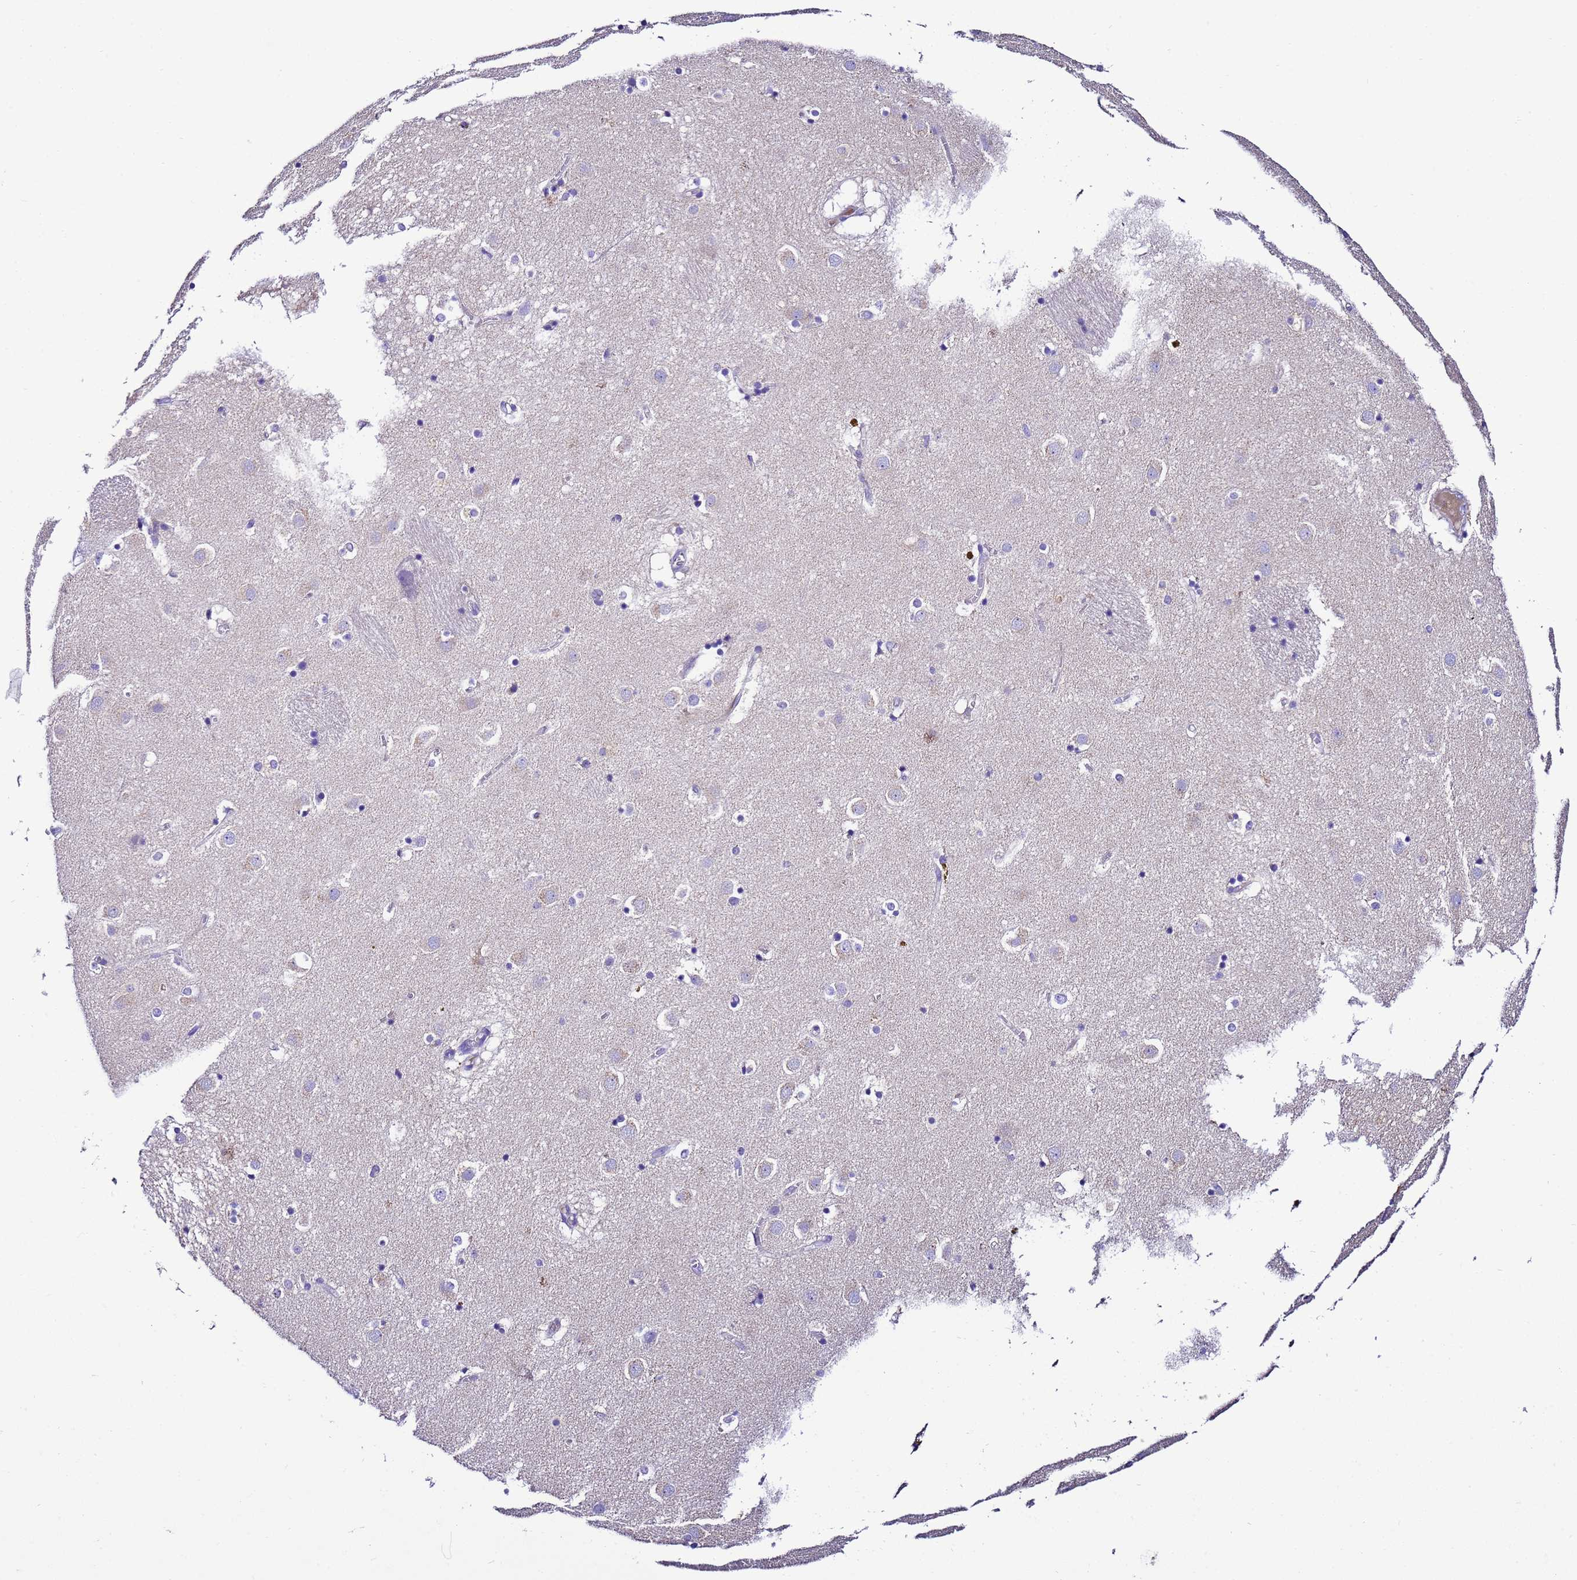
{"staining": {"intensity": "negative", "quantity": "none", "location": "none"}, "tissue": "caudate", "cell_type": "Glial cells", "image_type": "normal", "snomed": [{"axis": "morphology", "description": "Normal tissue, NOS"}, {"axis": "topography", "description": "Lateral ventricle wall"}], "caption": "Glial cells show no significant staining in normal caudate. (DAB (3,3'-diaminobenzidine) immunohistochemistry (IHC) visualized using brightfield microscopy, high magnification).", "gene": "UGT2A1", "patient": {"sex": "male", "age": 70}}